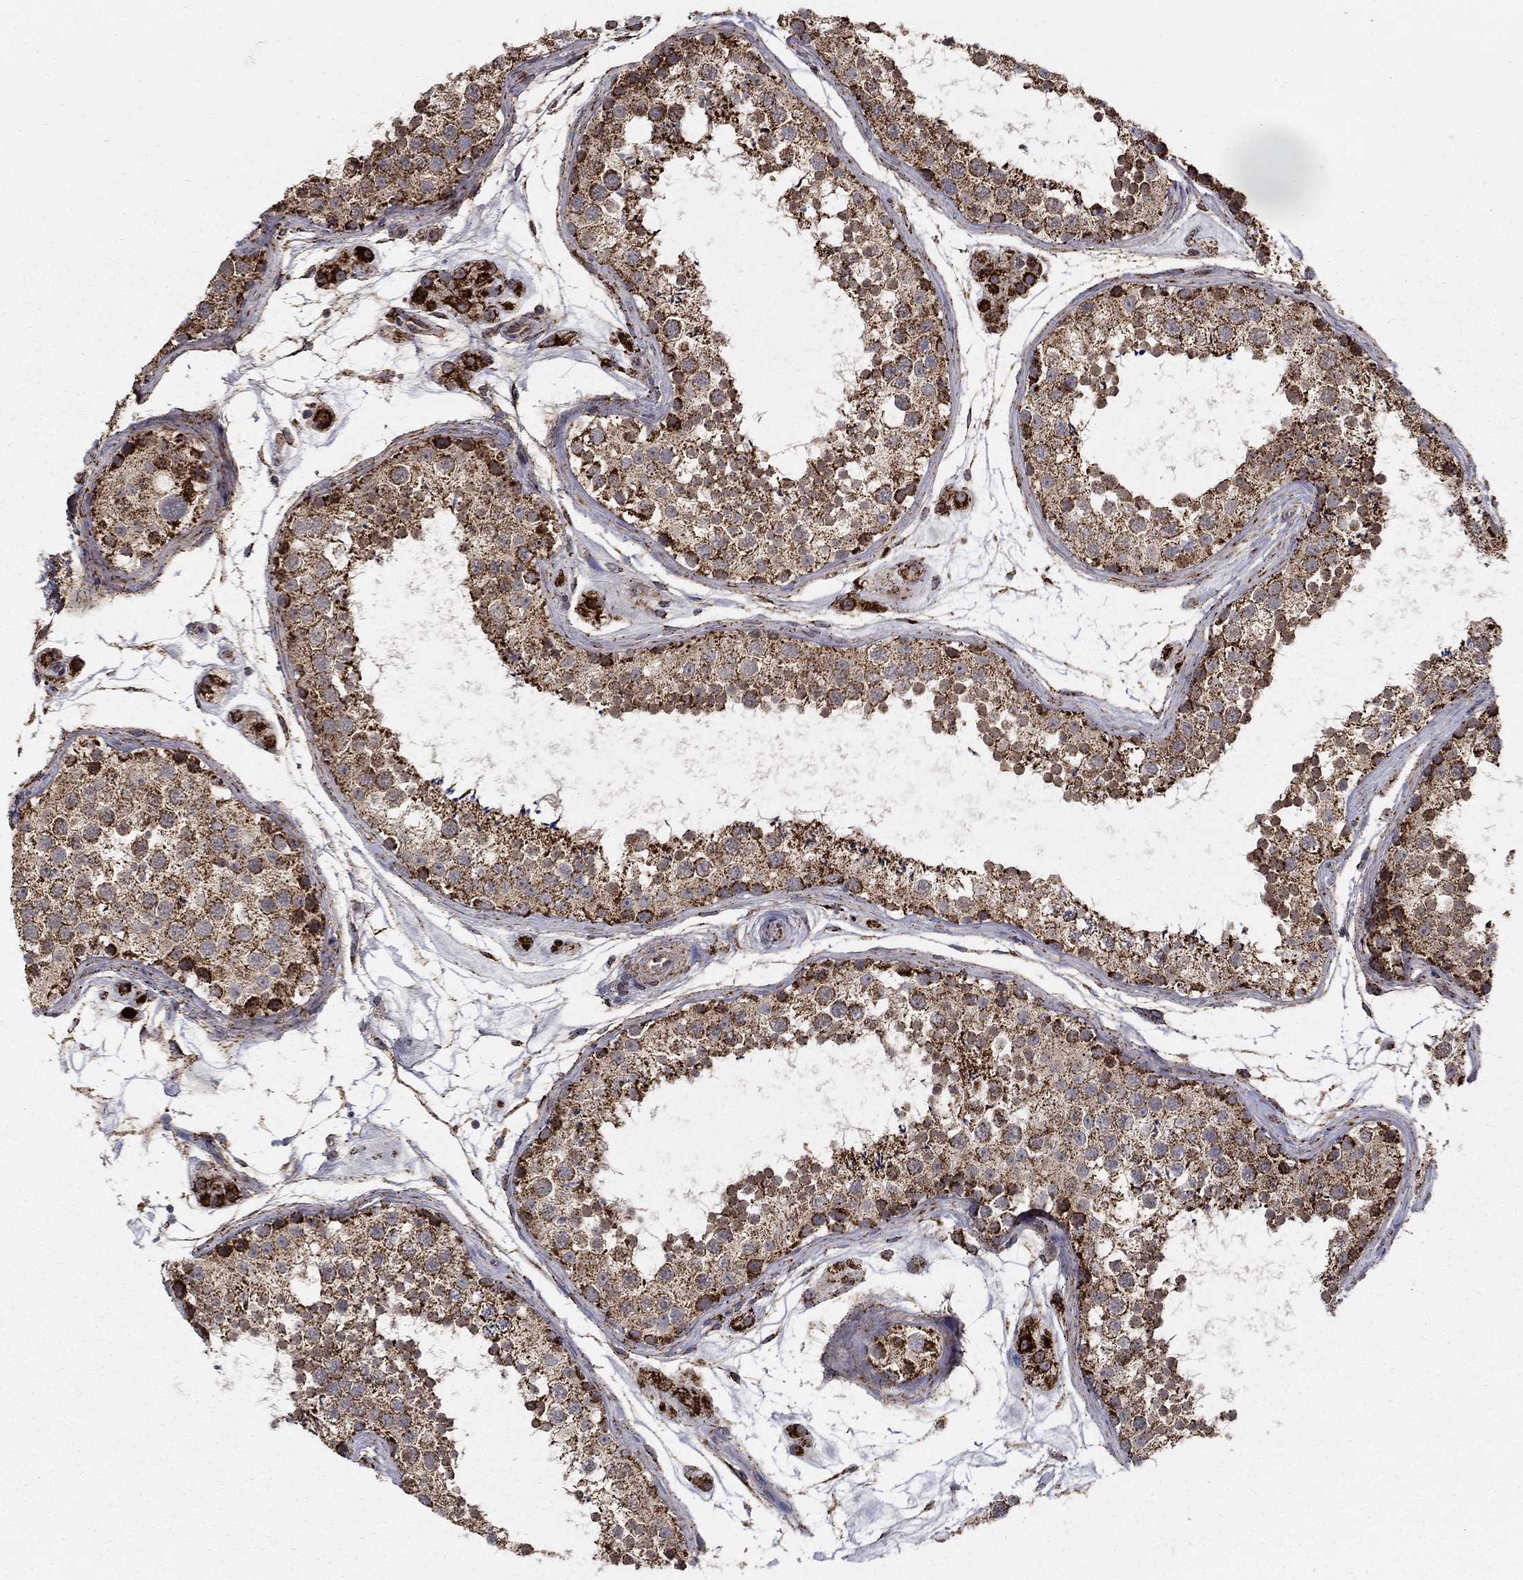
{"staining": {"intensity": "strong", "quantity": ">75%", "location": "cytoplasmic/membranous"}, "tissue": "testis", "cell_type": "Cells in seminiferous ducts", "image_type": "normal", "snomed": [{"axis": "morphology", "description": "Normal tissue, NOS"}, {"axis": "topography", "description": "Testis"}], "caption": "The photomicrograph displays staining of unremarkable testis, revealing strong cytoplasmic/membranous protein staining (brown color) within cells in seminiferous ducts. The staining was performed using DAB (3,3'-diaminobenzidine), with brown indicating positive protein expression. Nuclei are stained blue with hematoxylin.", "gene": "GCSH", "patient": {"sex": "male", "age": 41}}